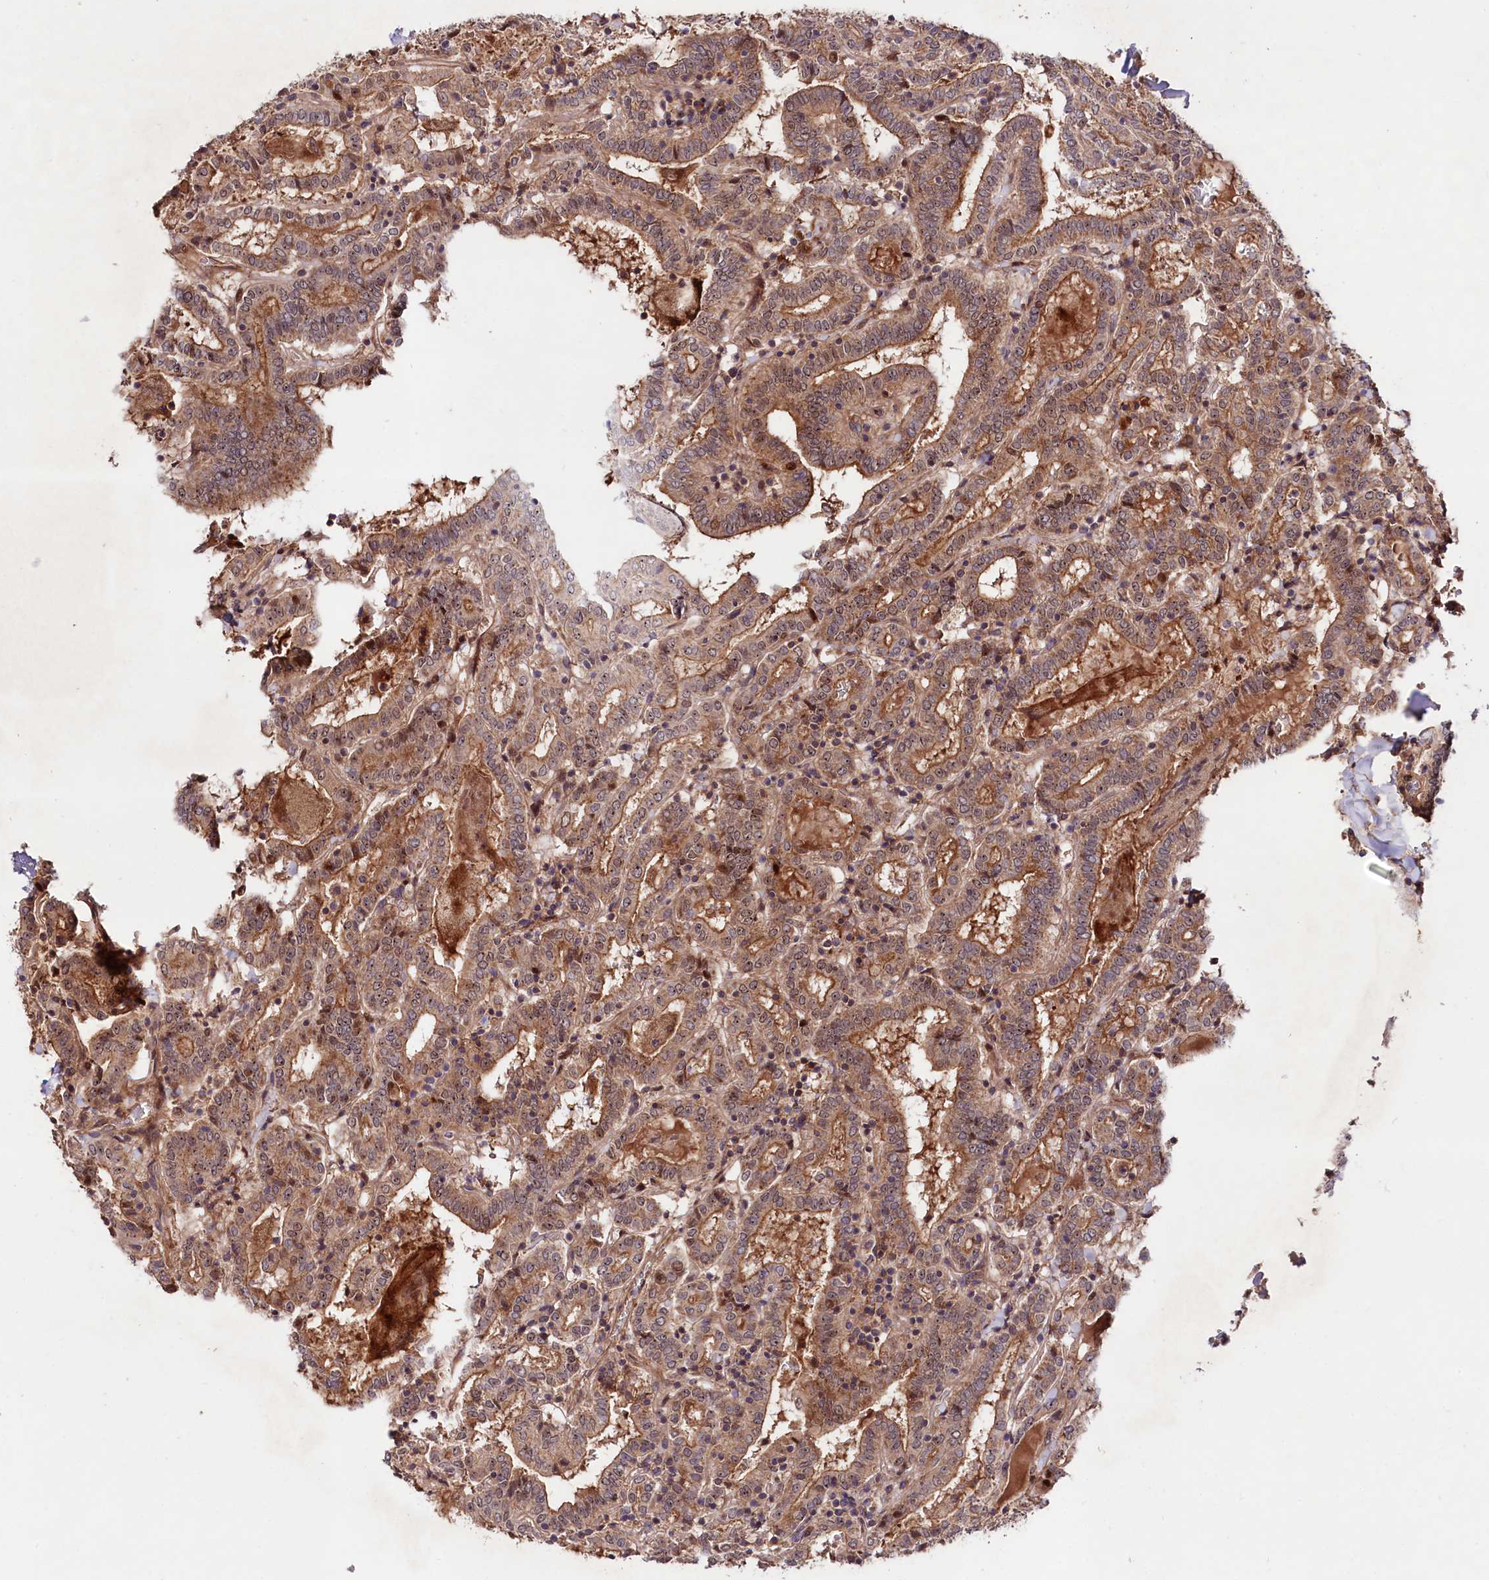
{"staining": {"intensity": "moderate", "quantity": ">75%", "location": "cytoplasmic/membranous"}, "tissue": "thyroid cancer", "cell_type": "Tumor cells", "image_type": "cancer", "snomed": [{"axis": "morphology", "description": "Papillary adenocarcinoma, NOS"}, {"axis": "topography", "description": "Thyroid gland"}], "caption": "The immunohistochemical stain highlights moderate cytoplasmic/membranous positivity in tumor cells of papillary adenocarcinoma (thyroid) tissue. (Stains: DAB in brown, nuclei in blue, Microscopy: brightfield microscopy at high magnification).", "gene": "NEDD1", "patient": {"sex": "female", "age": 72}}